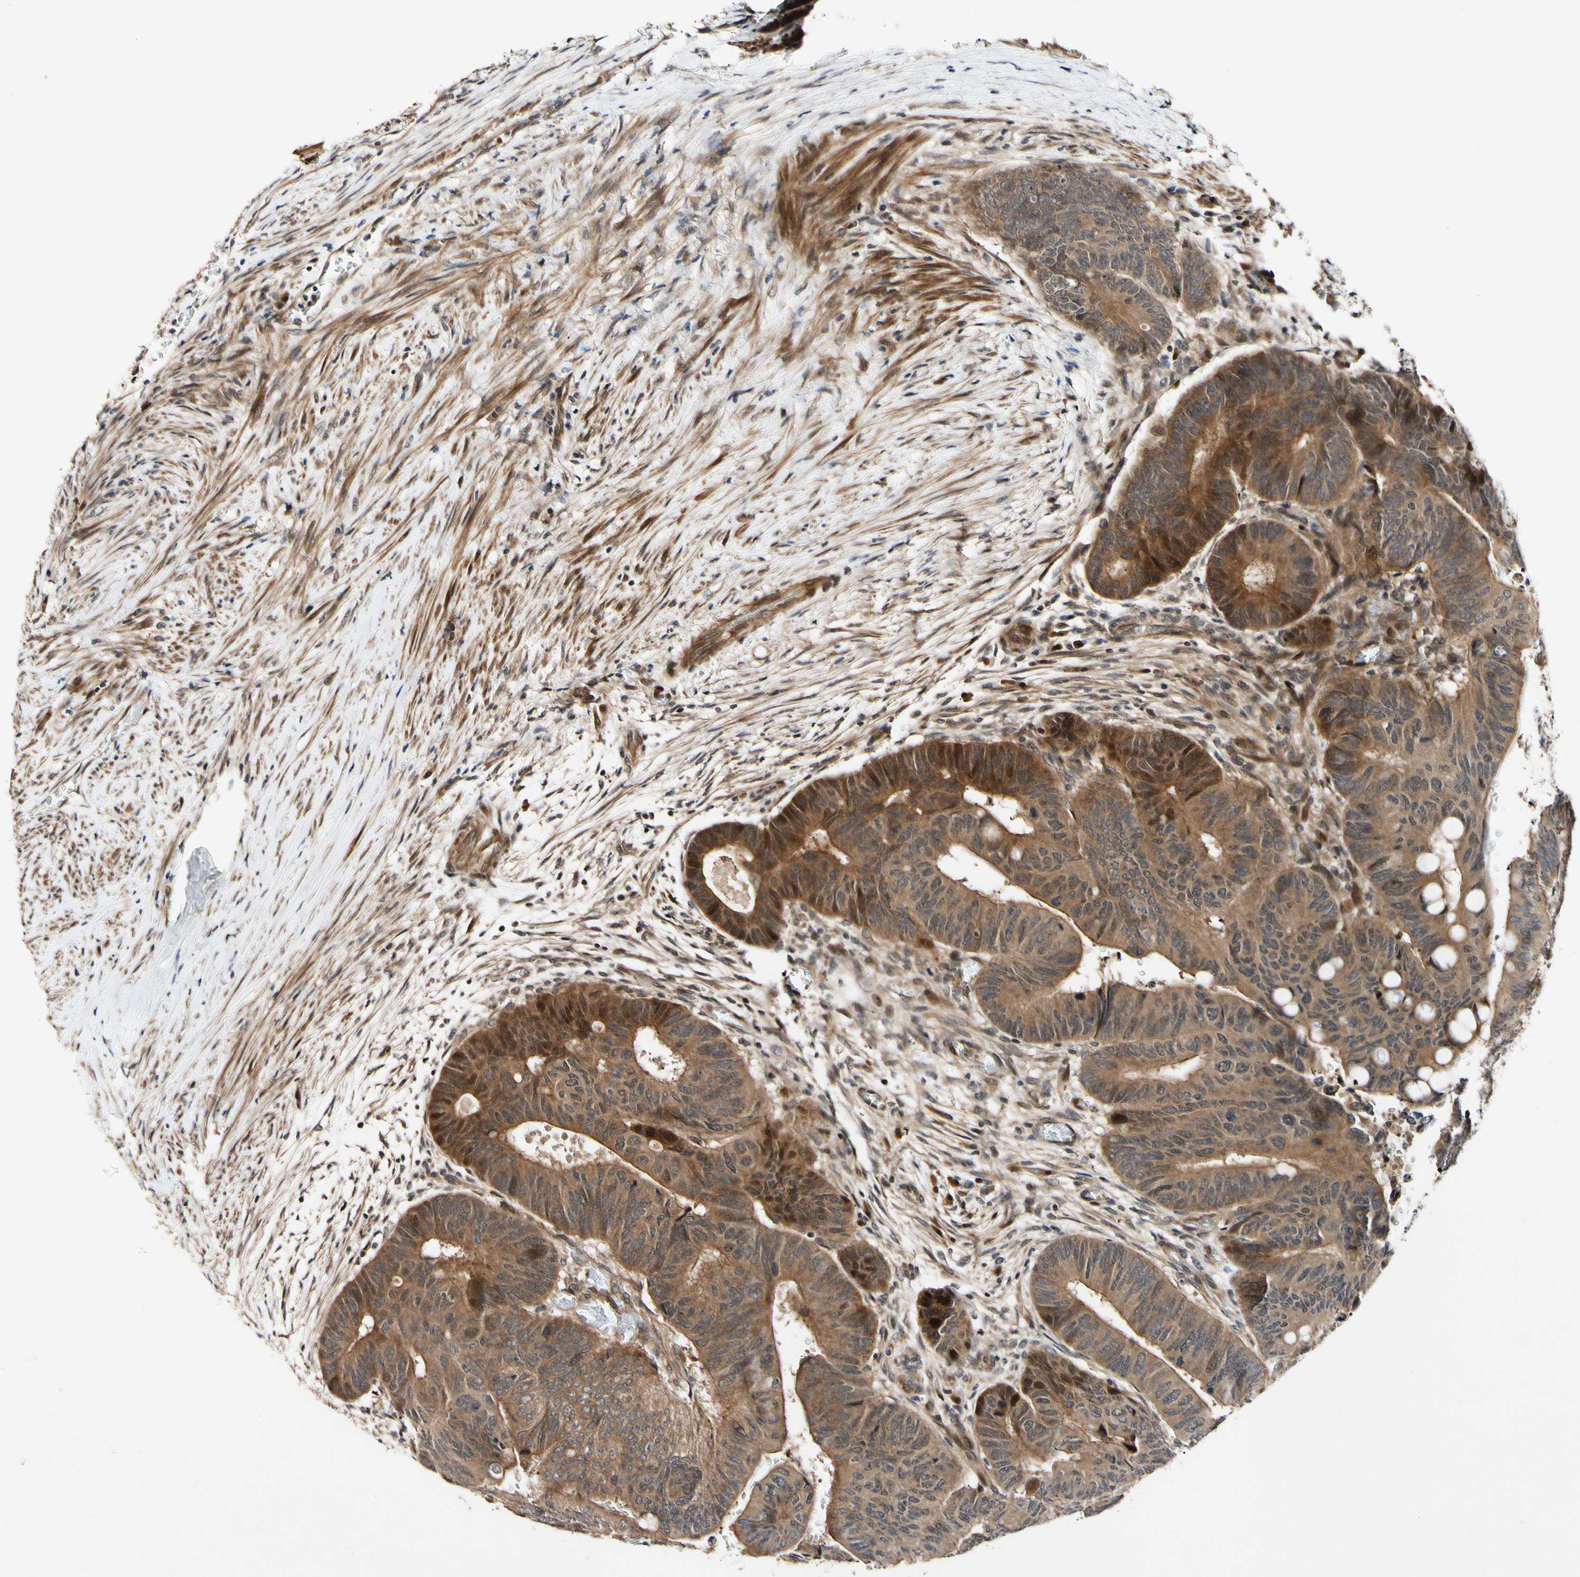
{"staining": {"intensity": "moderate", "quantity": ">75%", "location": "cytoplasmic/membranous,nuclear"}, "tissue": "colorectal cancer", "cell_type": "Tumor cells", "image_type": "cancer", "snomed": [{"axis": "morphology", "description": "Normal tissue, NOS"}, {"axis": "morphology", "description": "Adenocarcinoma, NOS"}, {"axis": "topography", "description": "Rectum"}, {"axis": "topography", "description": "Peripheral nerve tissue"}], "caption": "Protein expression analysis of human adenocarcinoma (colorectal) reveals moderate cytoplasmic/membranous and nuclear expression in approximately >75% of tumor cells.", "gene": "CSNK1E", "patient": {"sex": "male", "age": 92}}